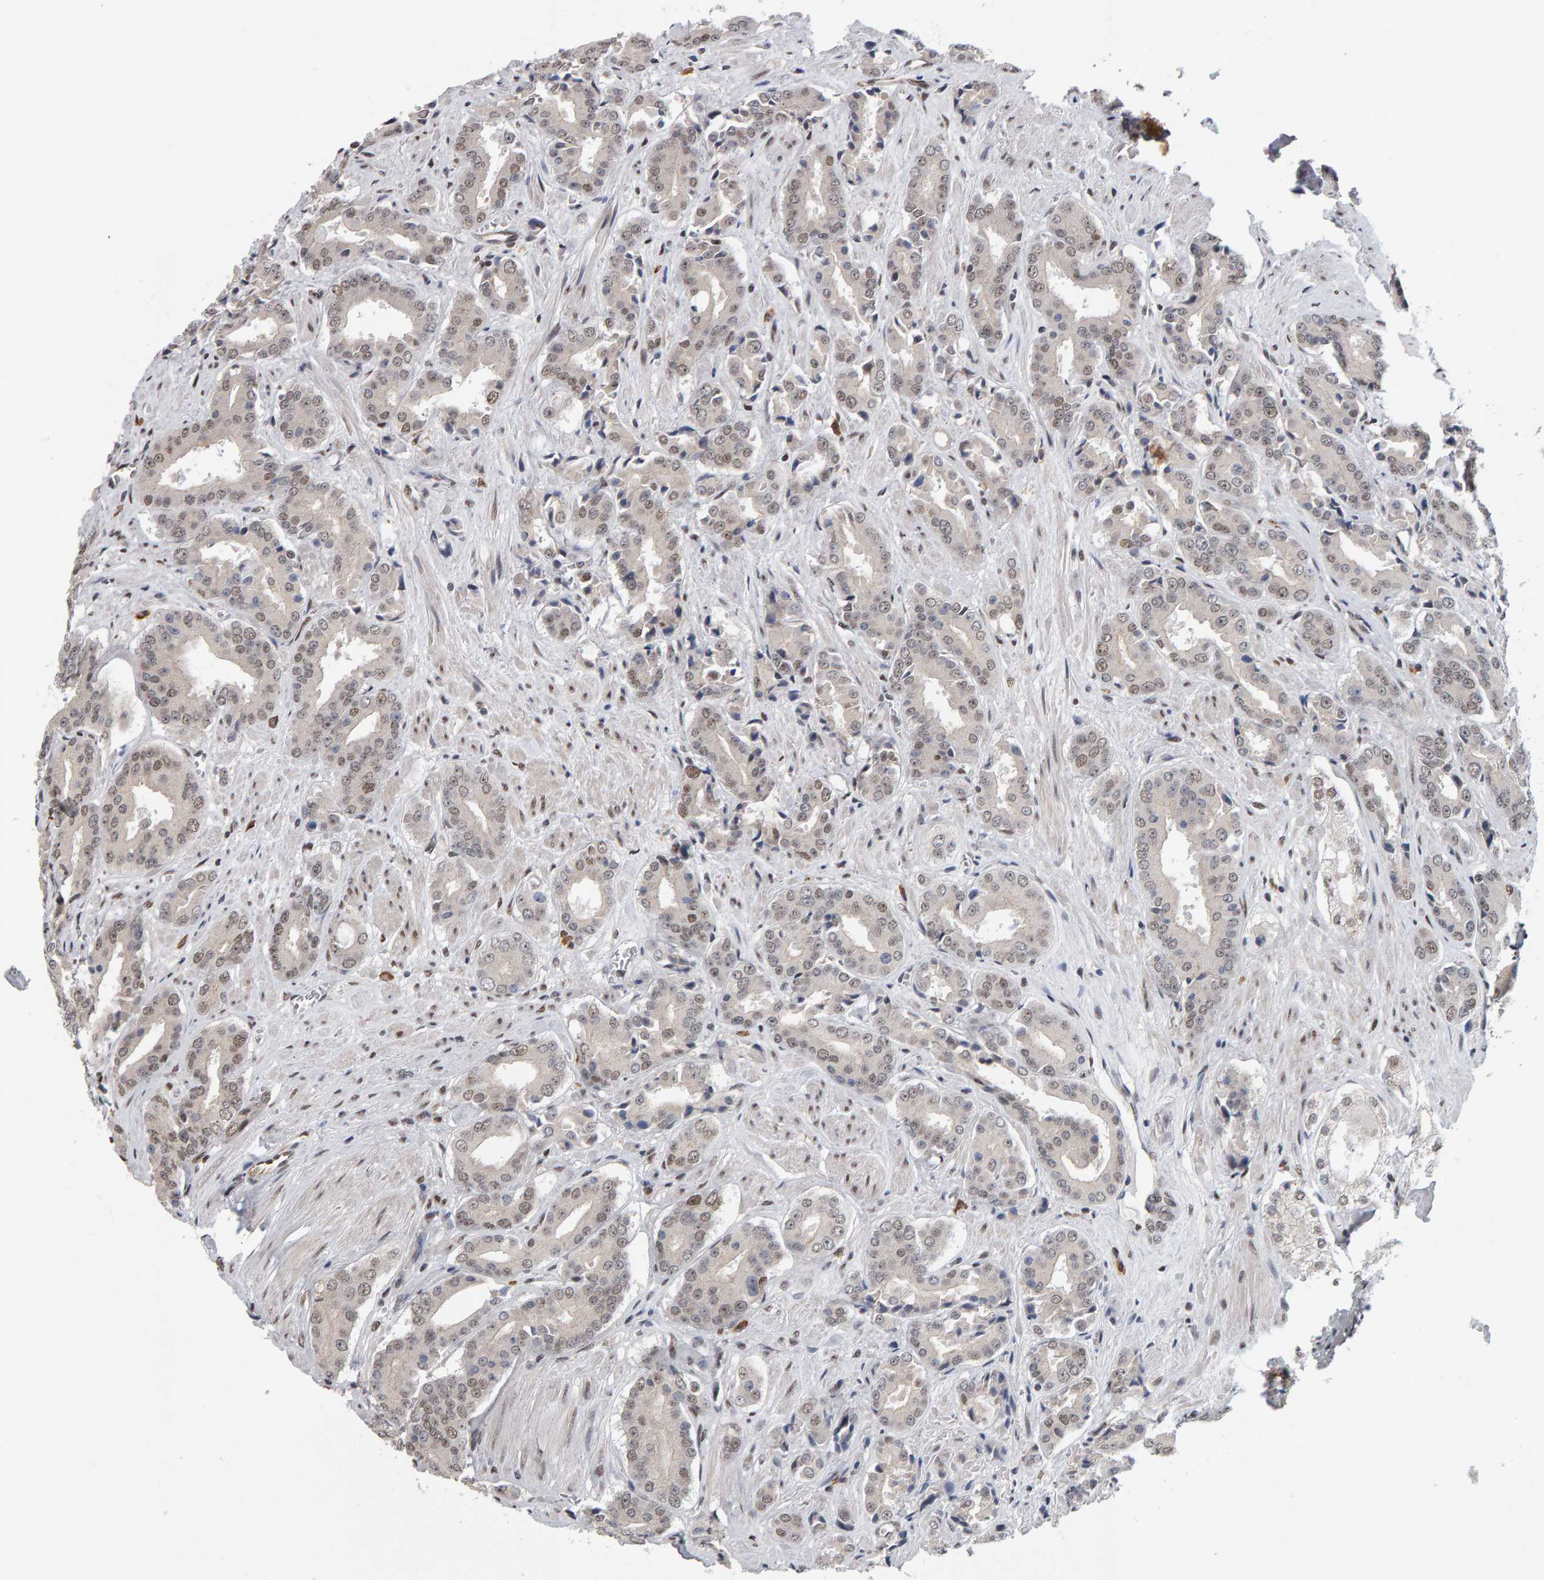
{"staining": {"intensity": "weak", "quantity": "25%-75%", "location": "nuclear"}, "tissue": "prostate cancer", "cell_type": "Tumor cells", "image_type": "cancer", "snomed": [{"axis": "morphology", "description": "Adenocarcinoma, High grade"}, {"axis": "topography", "description": "Prostate"}], "caption": "The micrograph demonstrates a brown stain indicating the presence of a protein in the nuclear of tumor cells in prostate cancer (high-grade adenocarcinoma). Immunohistochemistry stains the protein in brown and the nuclei are stained blue.", "gene": "ATF7IP", "patient": {"sex": "male", "age": 71}}